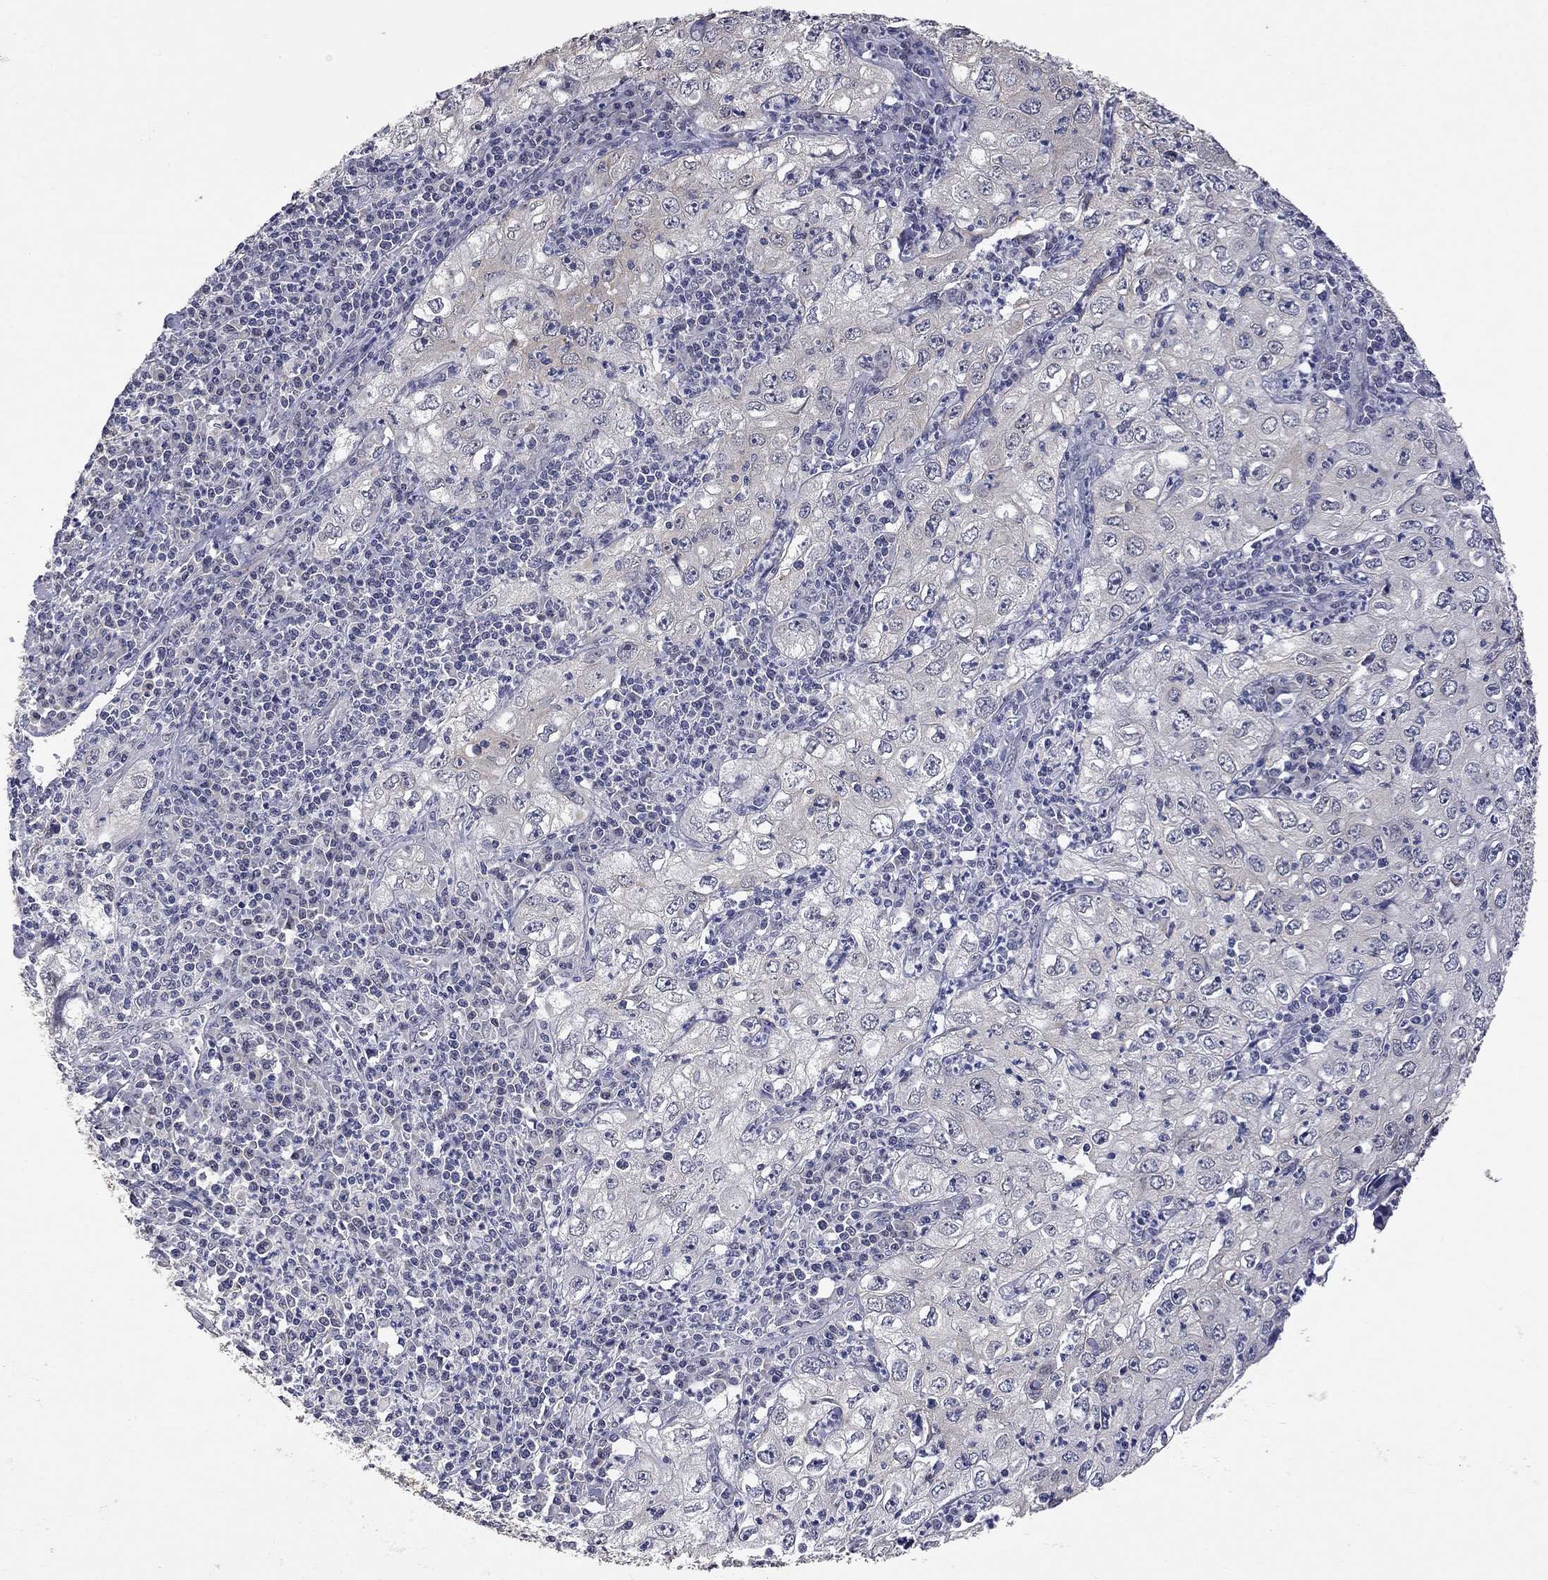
{"staining": {"intensity": "negative", "quantity": "none", "location": "none"}, "tissue": "cervical cancer", "cell_type": "Tumor cells", "image_type": "cancer", "snomed": [{"axis": "morphology", "description": "Squamous cell carcinoma, NOS"}, {"axis": "topography", "description": "Cervix"}], "caption": "IHC of cervical cancer (squamous cell carcinoma) exhibits no positivity in tumor cells.", "gene": "FABP12", "patient": {"sex": "female", "age": 24}}